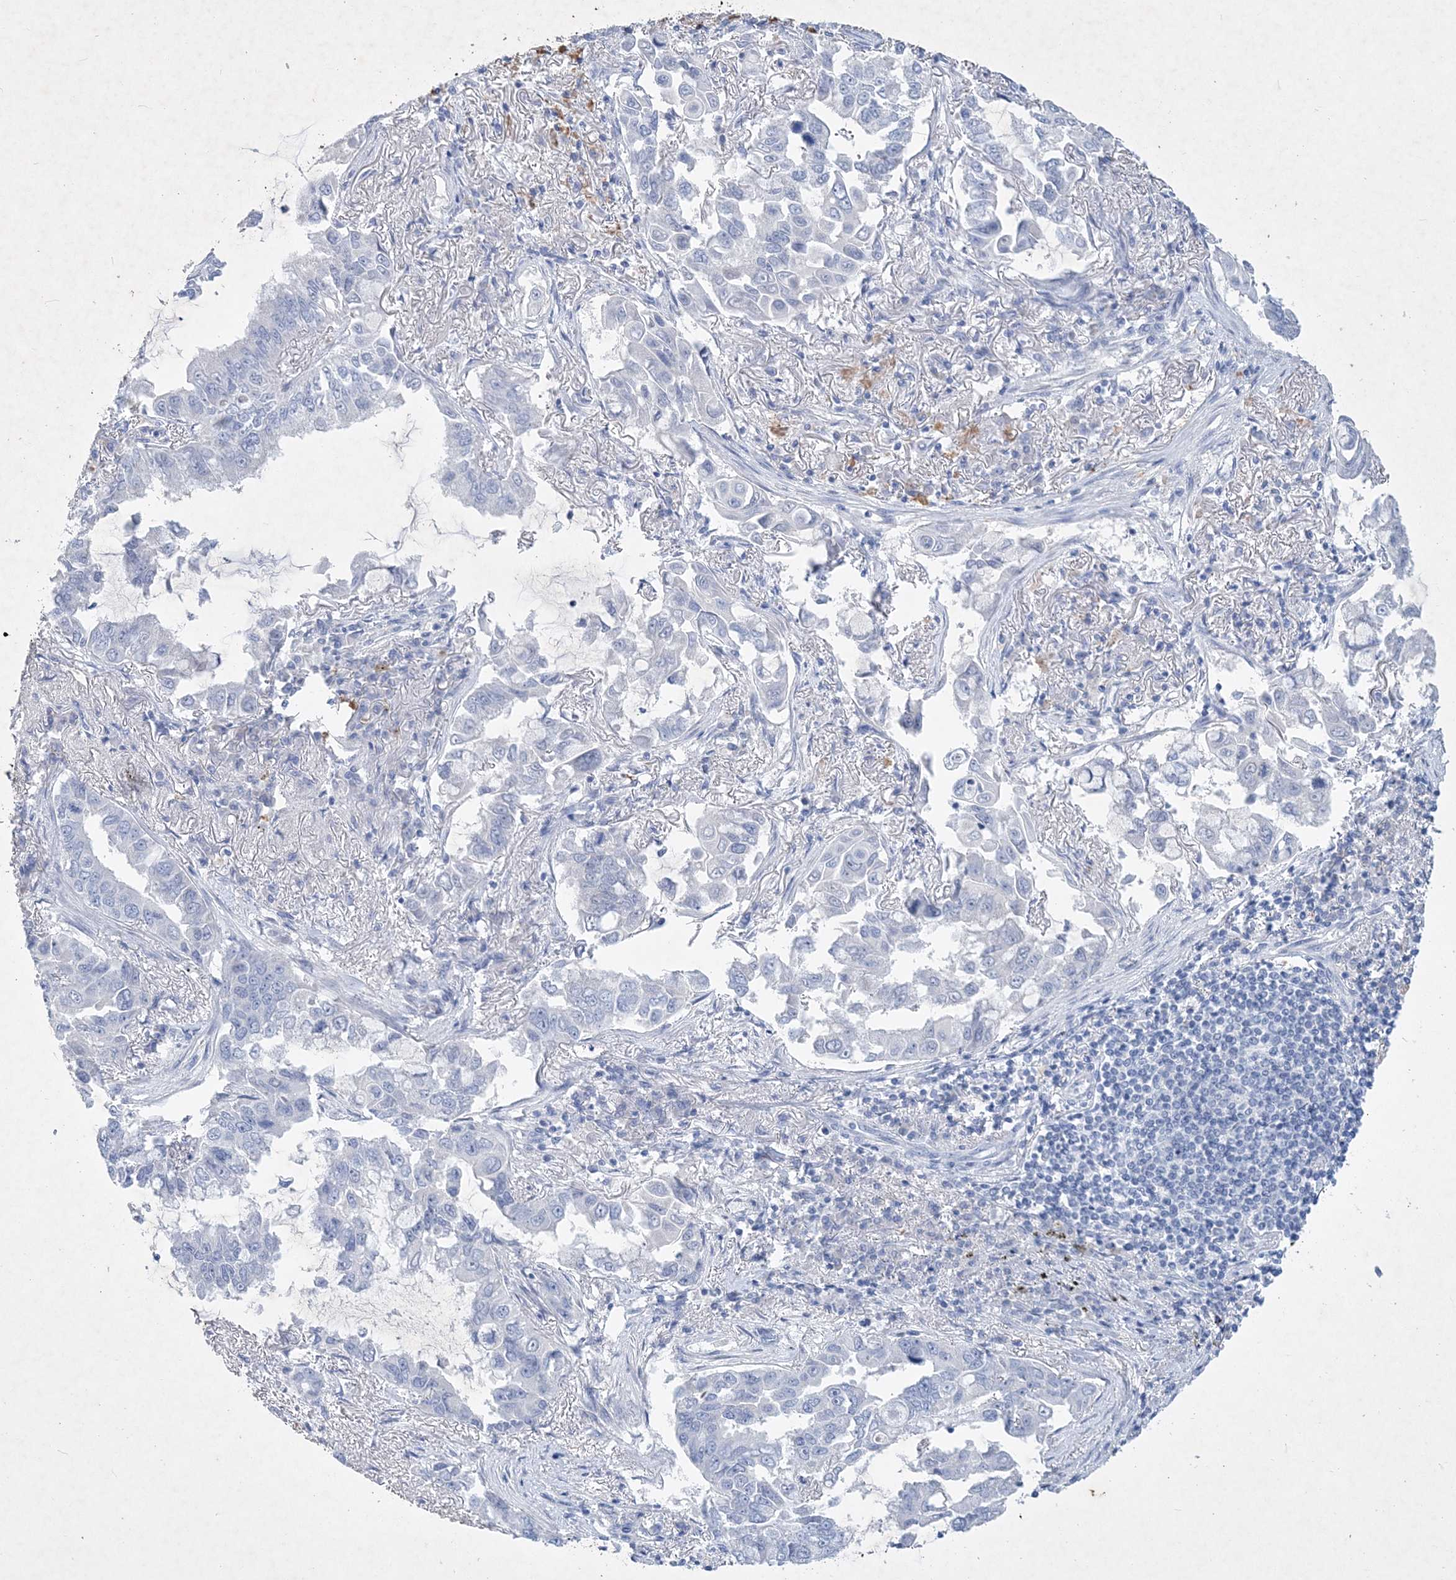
{"staining": {"intensity": "negative", "quantity": "none", "location": "none"}, "tissue": "lung cancer", "cell_type": "Tumor cells", "image_type": "cancer", "snomed": [{"axis": "morphology", "description": "Adenocarcinoma, NOS"}, {"axis": "topography", "description": "Lung"}], "caption": "Lung adenocarcinoma stained for a protein using IHC exhibits no expression tumor cells.", "gene": "COPS8", "patient": {"sex": "male", "age": 64}}